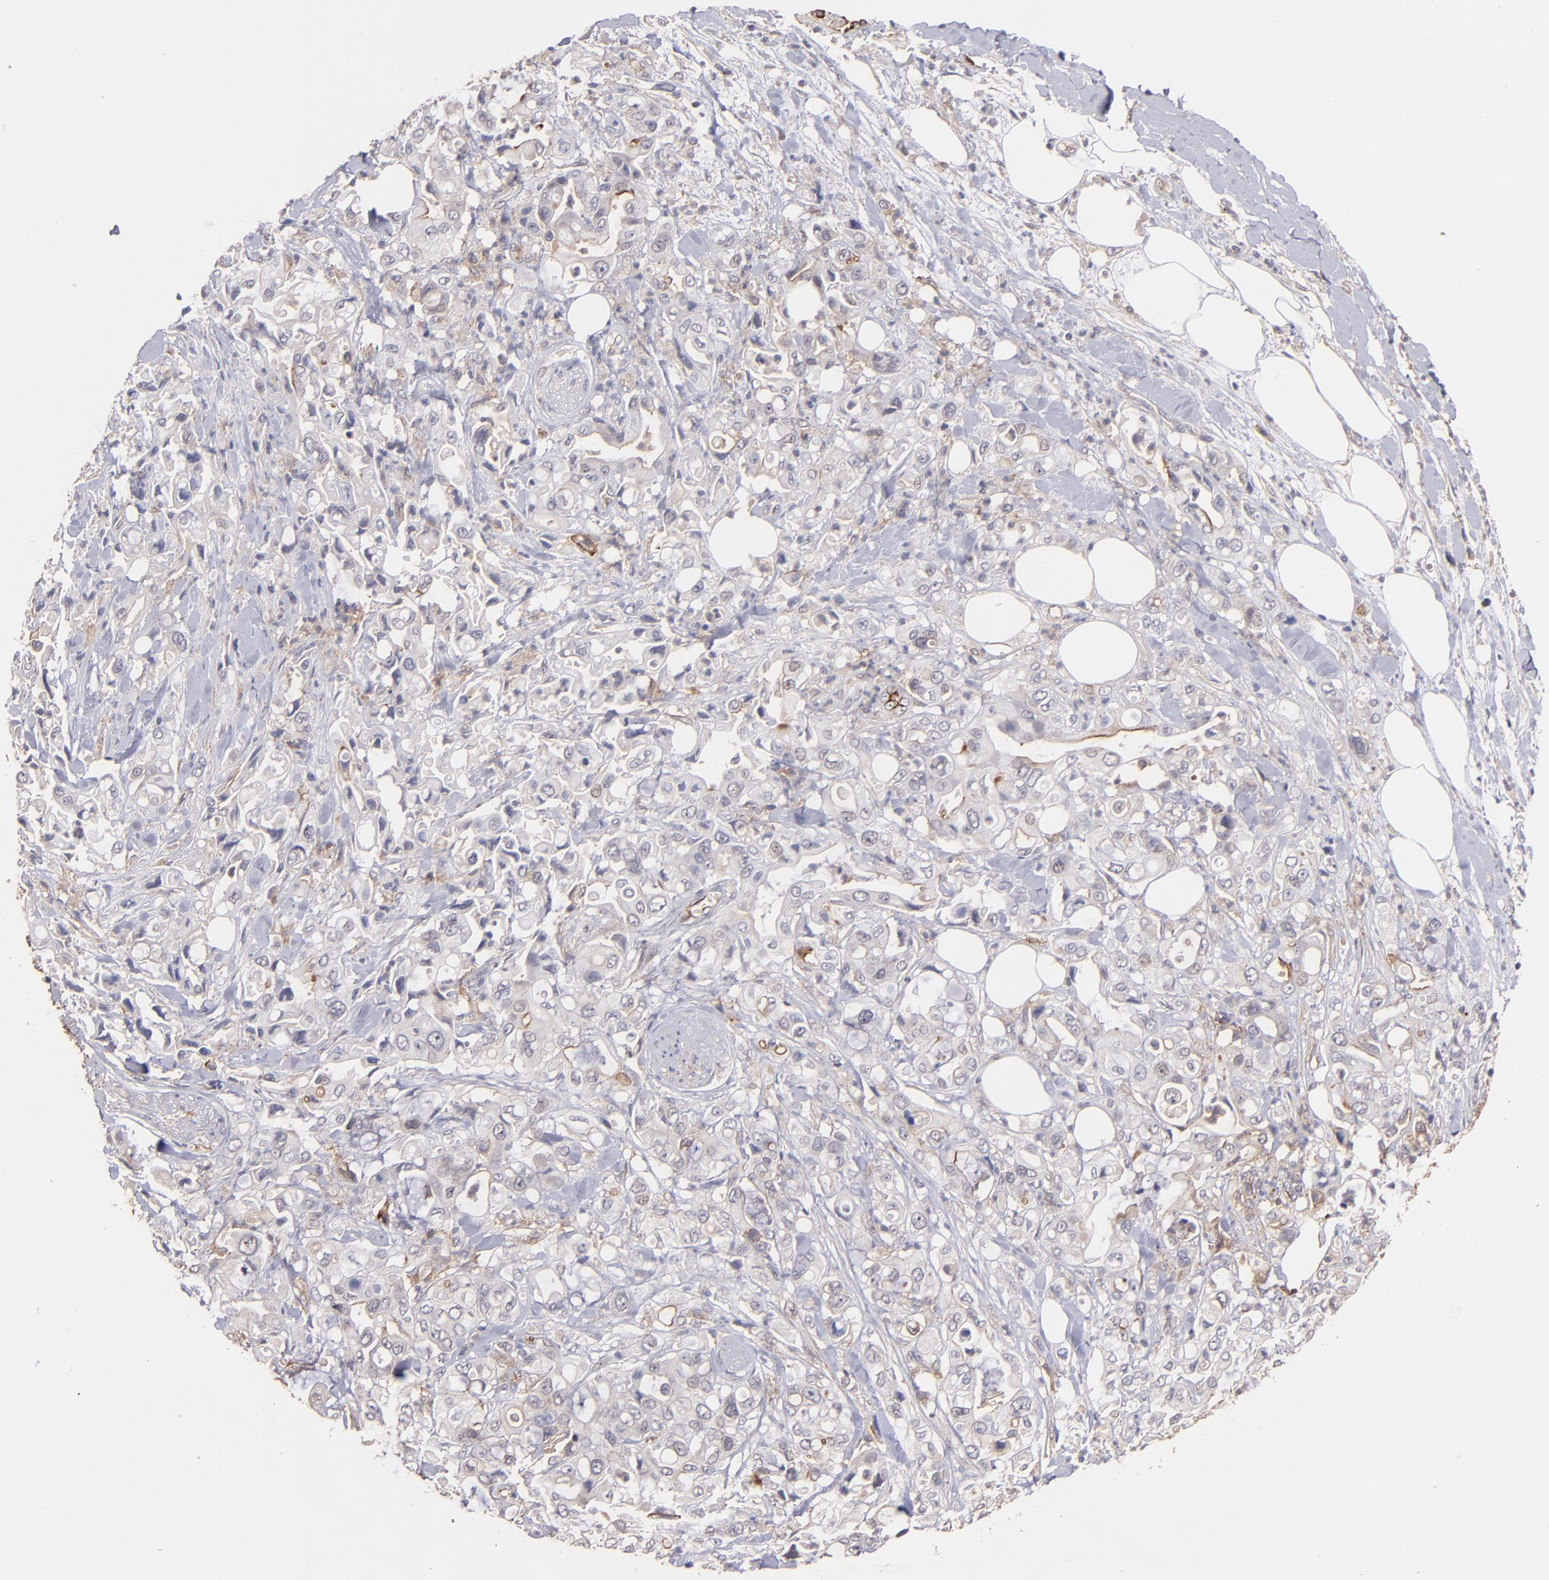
{"staining": {"intensity": "negative", "quantity": "none", "location": "none"}, "tissue": "pancreatic cancer", "cell_type": "Tumor cells", "image_type": "cancer", "snomed": [{"axis": "morphology", "description": "Adenocarcinoma, NOS"}, {"axis": "topography", "description": "Pancreas"}], "caption": "This is a histopathology image of immunohistochemistry (IHC) staining of pancreatic cancer, which shows no expression in tumor cells. (IHC, brightfield microscopy, high magnification).", "gene": "ICAM1", "patient": {"sex": "male", "age": 70}}